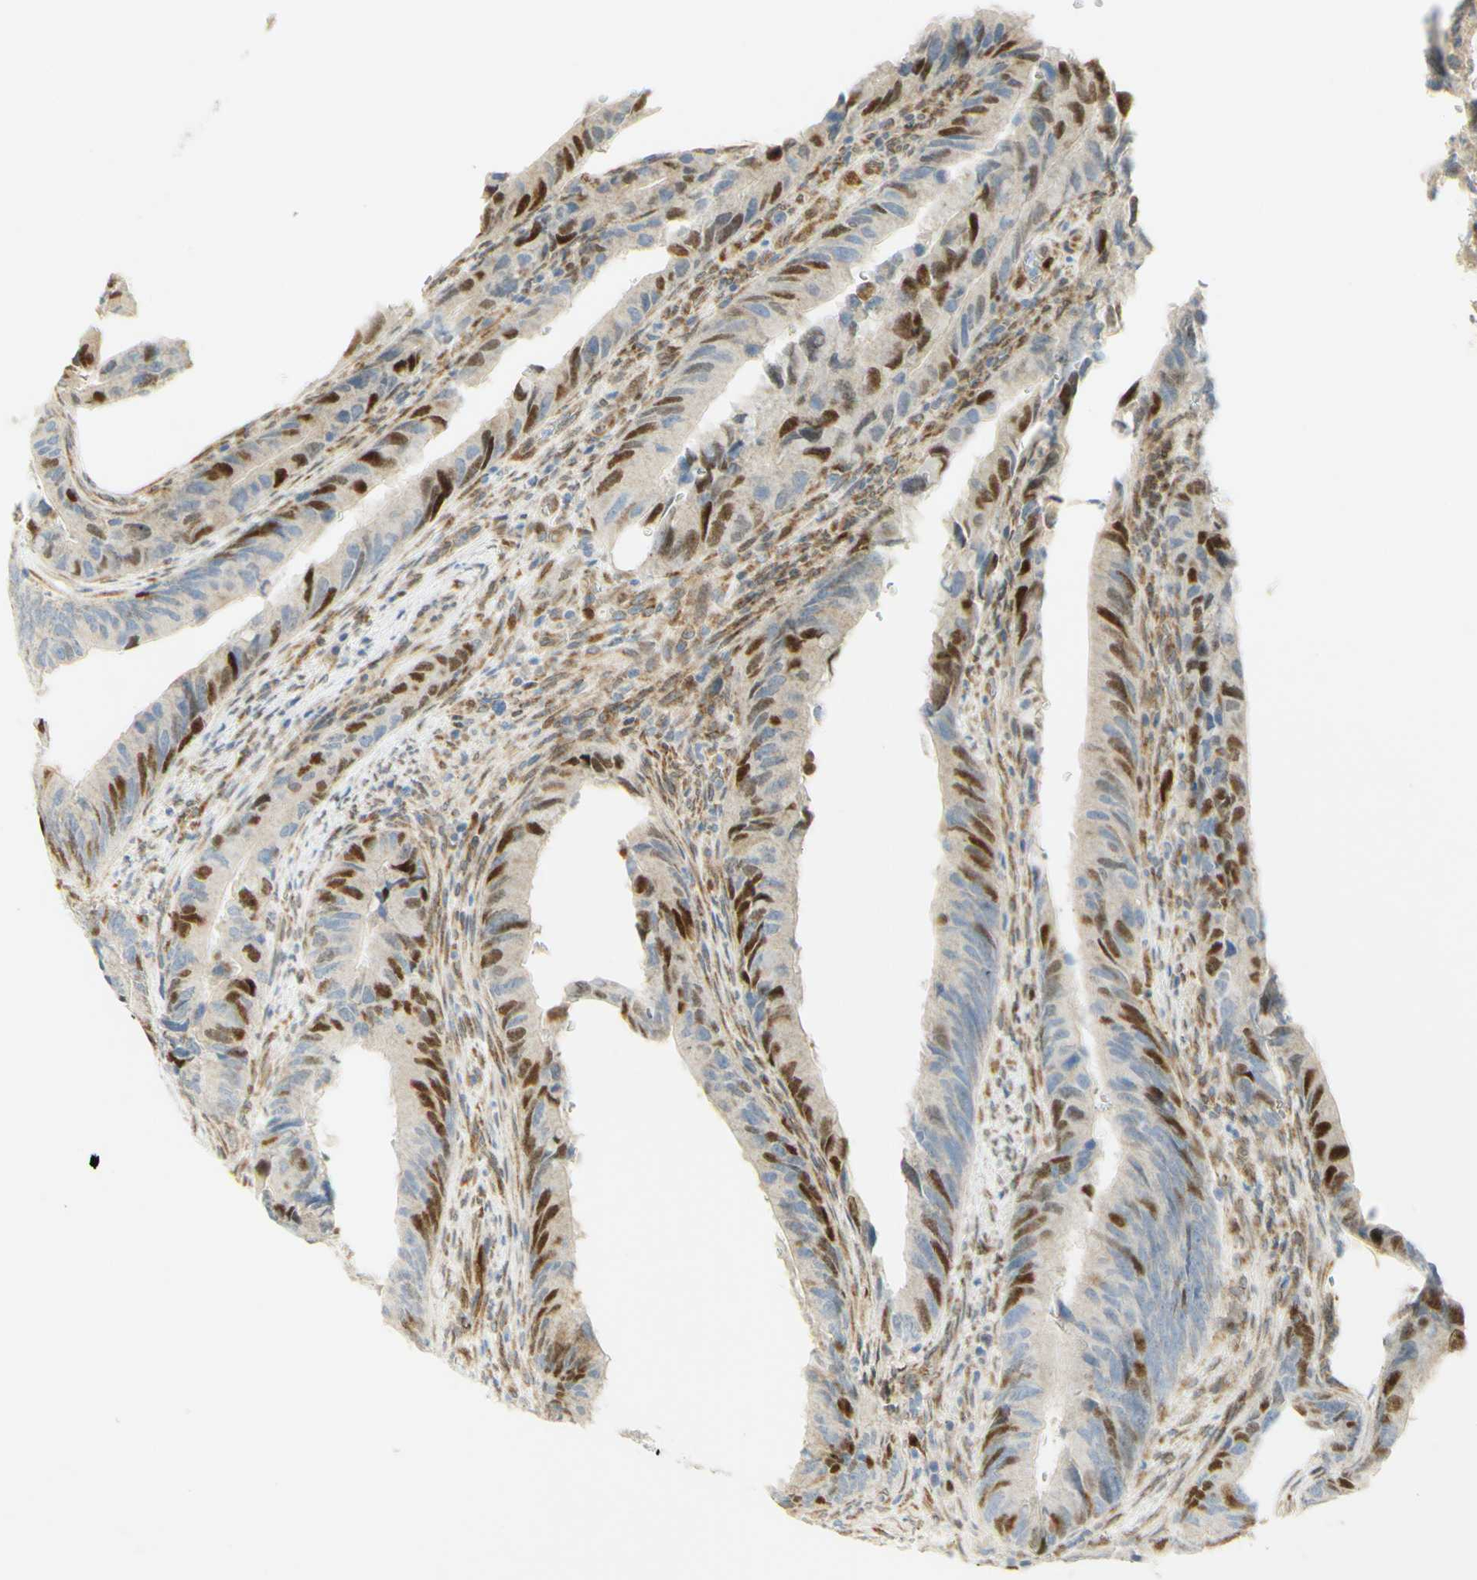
{"staining": {"intensity": "strong", "quantity": "25%-75%", "location": "nuclear"}, "tissue": "colorectal cancer", "cell_type": "Tumor cells", "image_type": "cancer", "snomed": [{"axis": "morphology", "description": "Normal tissue, NOS"}, {"axis": "morphology", "description": "Adenocarcinoma, NOS"}, {"axis": "topography", "description": "Colon"}], "caption": "Human colorectal cancer stained with a protein marker reveals strong staining in tumor cells.", "gene": "E2F1", "patient": {"sex": "male", "age": 56}}